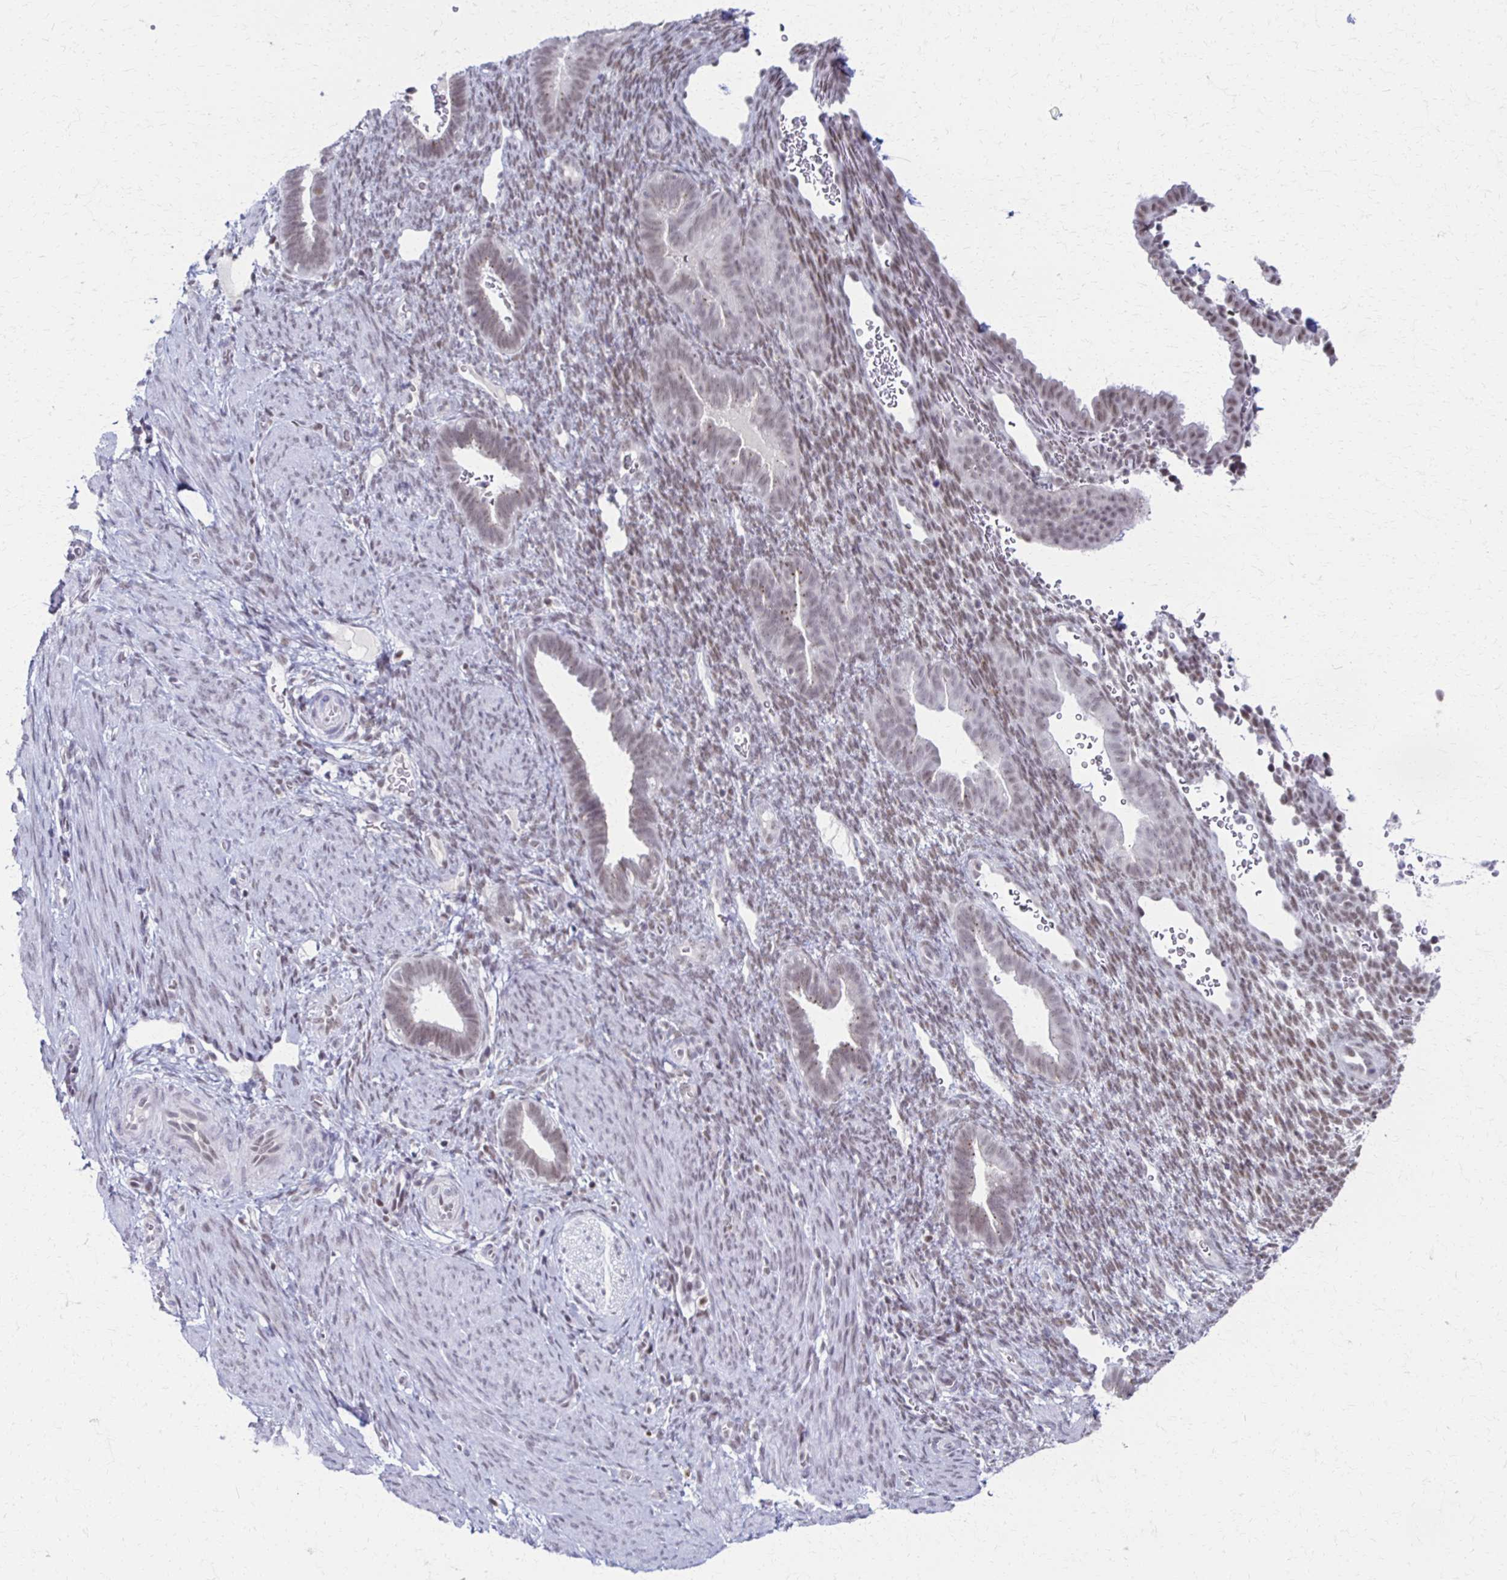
{"staining": {"intensity": "weak", "quantity": "<25%", "location": "nuclear"}, "tissue": "endometrium", "cell_type": "Cells in endometrial stroma", "image_type": "normal", "snomed": [{"axis": "morphology", "description": "Normal tissue, NOS"}, {"axis": "topography", "description": "Endometrium"}], "caption": "Human endometrium stained for a protein using IHC displays no positivity in cells in endometrial stroma.", "gene": "IRF7", "patient": {"sex": "female", "age": 34}}